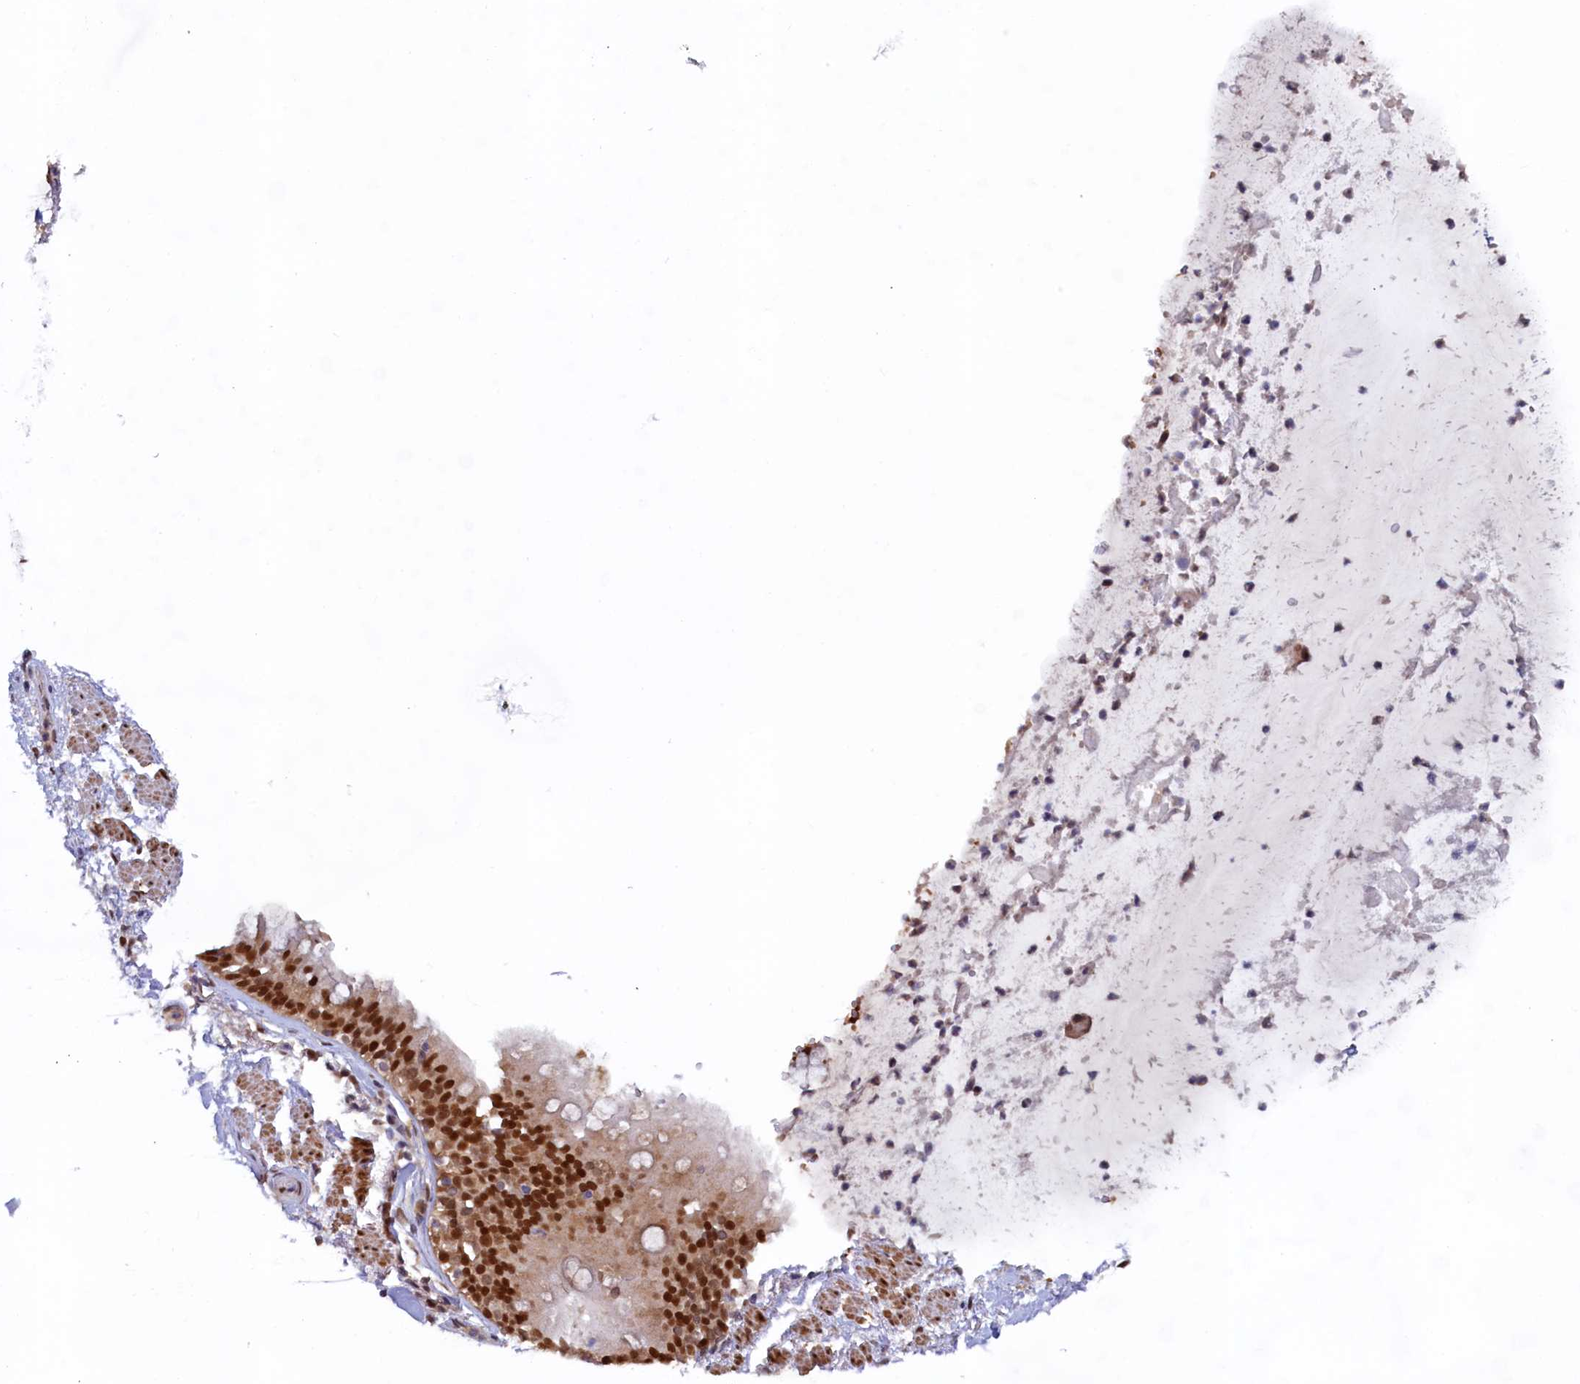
{"staining": {"intensity": "negative", "quantity": "none", "location": "none"}, "tissue": "adipose tissue", "cell_type": "Adipocytes", "image_type": "normal", "snomed": [{"axis": "morphology", "description": "Normal tissue, NOS"}, {"axis": "topography", "description": "Lymph node"}, {"axis": "topography", "description": "Cartilage tissue"}, {"axis": "topography", "description": "Bronchus"}], "caption": "Adipocytes are negative for protein expression in unremarkable human adipose tissue. The staining is performed using DAB brown chromogen with nuclei counter-stained in using hematoxylin.", "gene": "AHCY", "patient": {"sex": "male", "age": 63}}